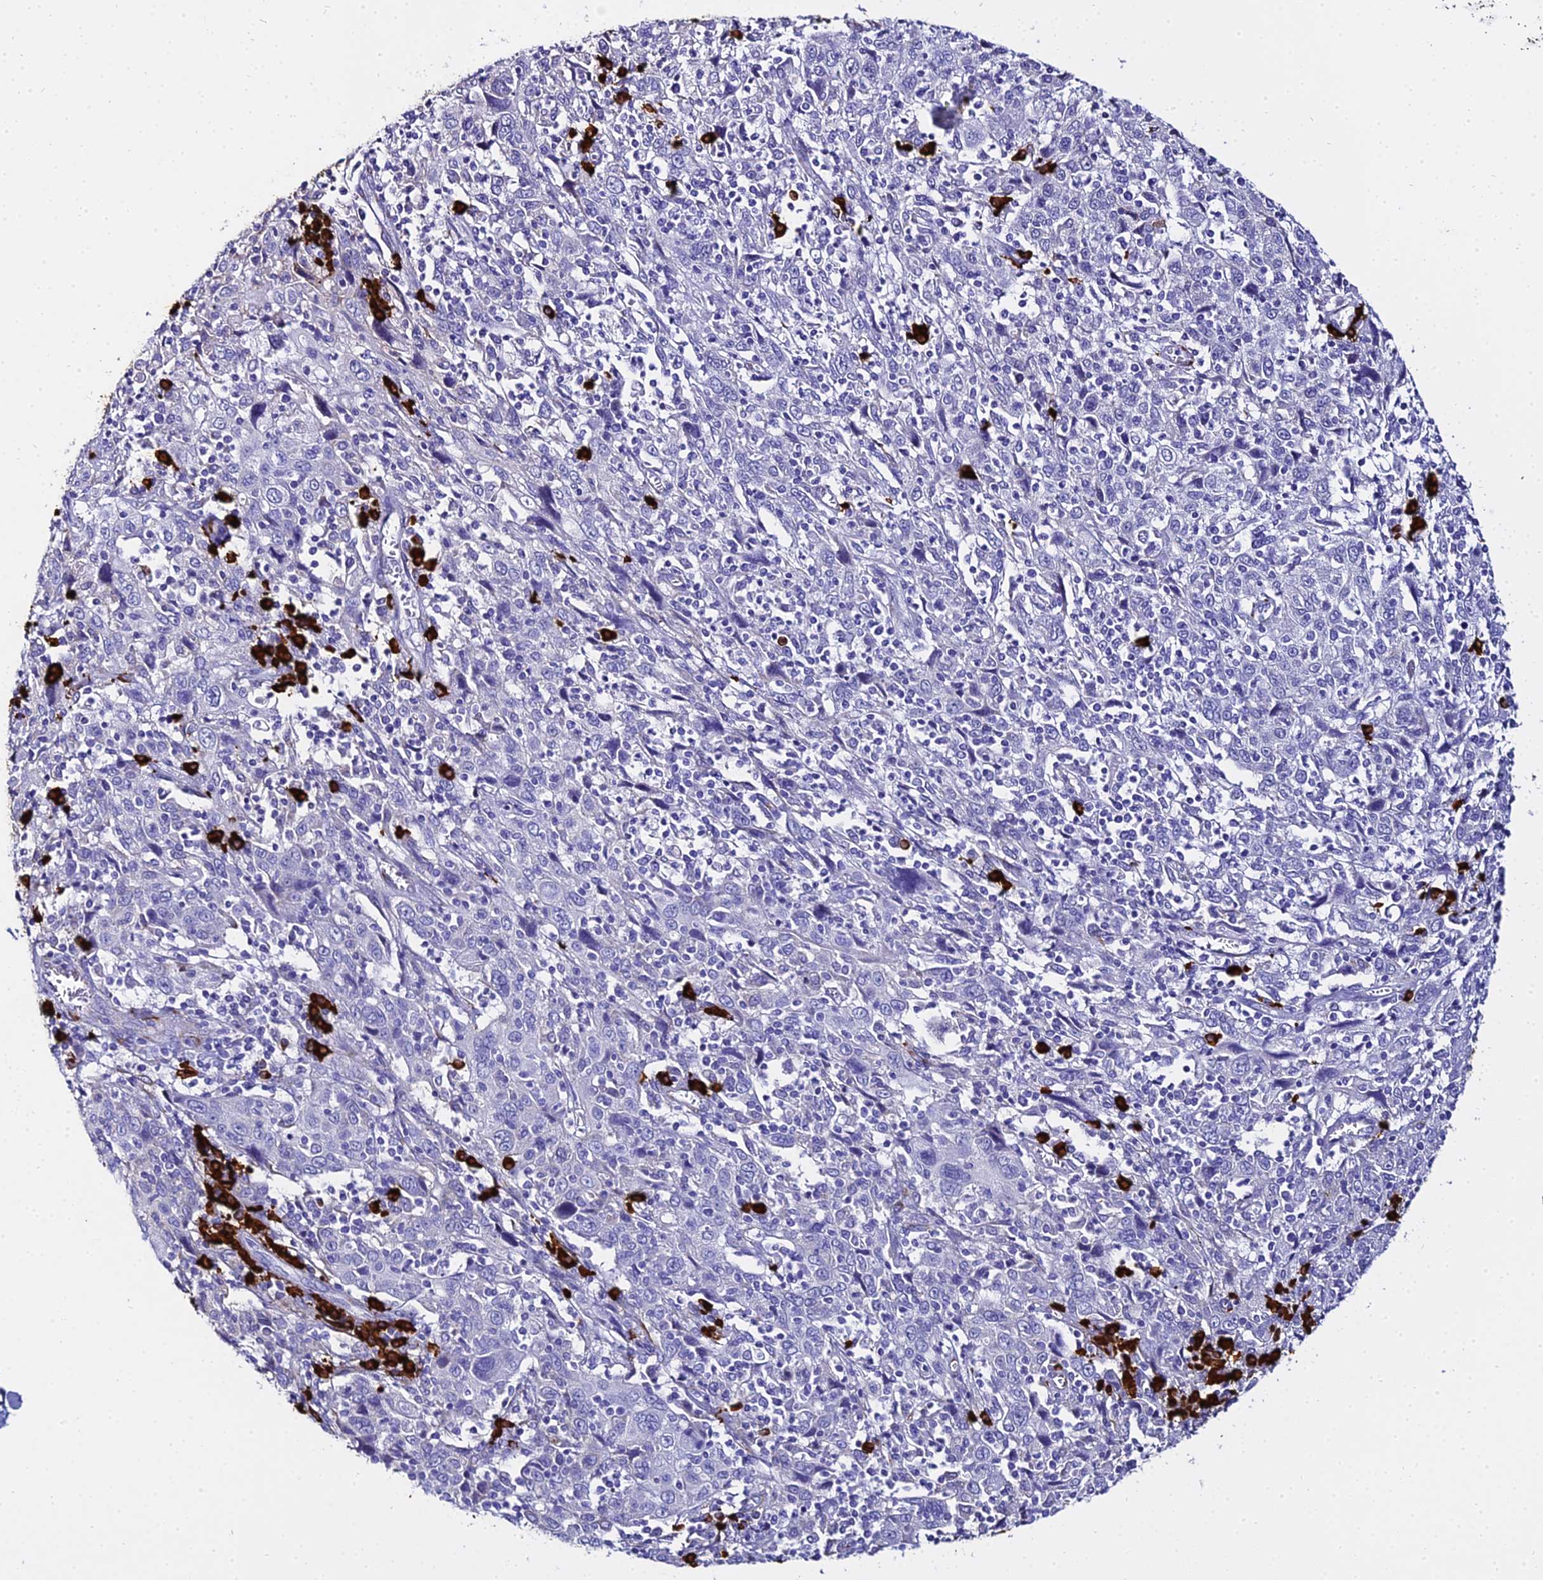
{"staining": {"intensity": "negative", "quantity": "none", "location": "none"}, "tissue": "cervical cancer", "cell_type": "Tumor cells", "image_type": "cancer", "snomed": [{"axis": "morphology", "description": "Squamous cell carcinoma, NOS"}, {"axis": "topography", "description": "Cervix"}], "caption": "Human cervical cancer stained for a protein using immunohistochemistry (IHC) exhibits no staining in tumor cells.", "gene": "TXNDC5", "patient": {"sex": "female", "age": 46}}